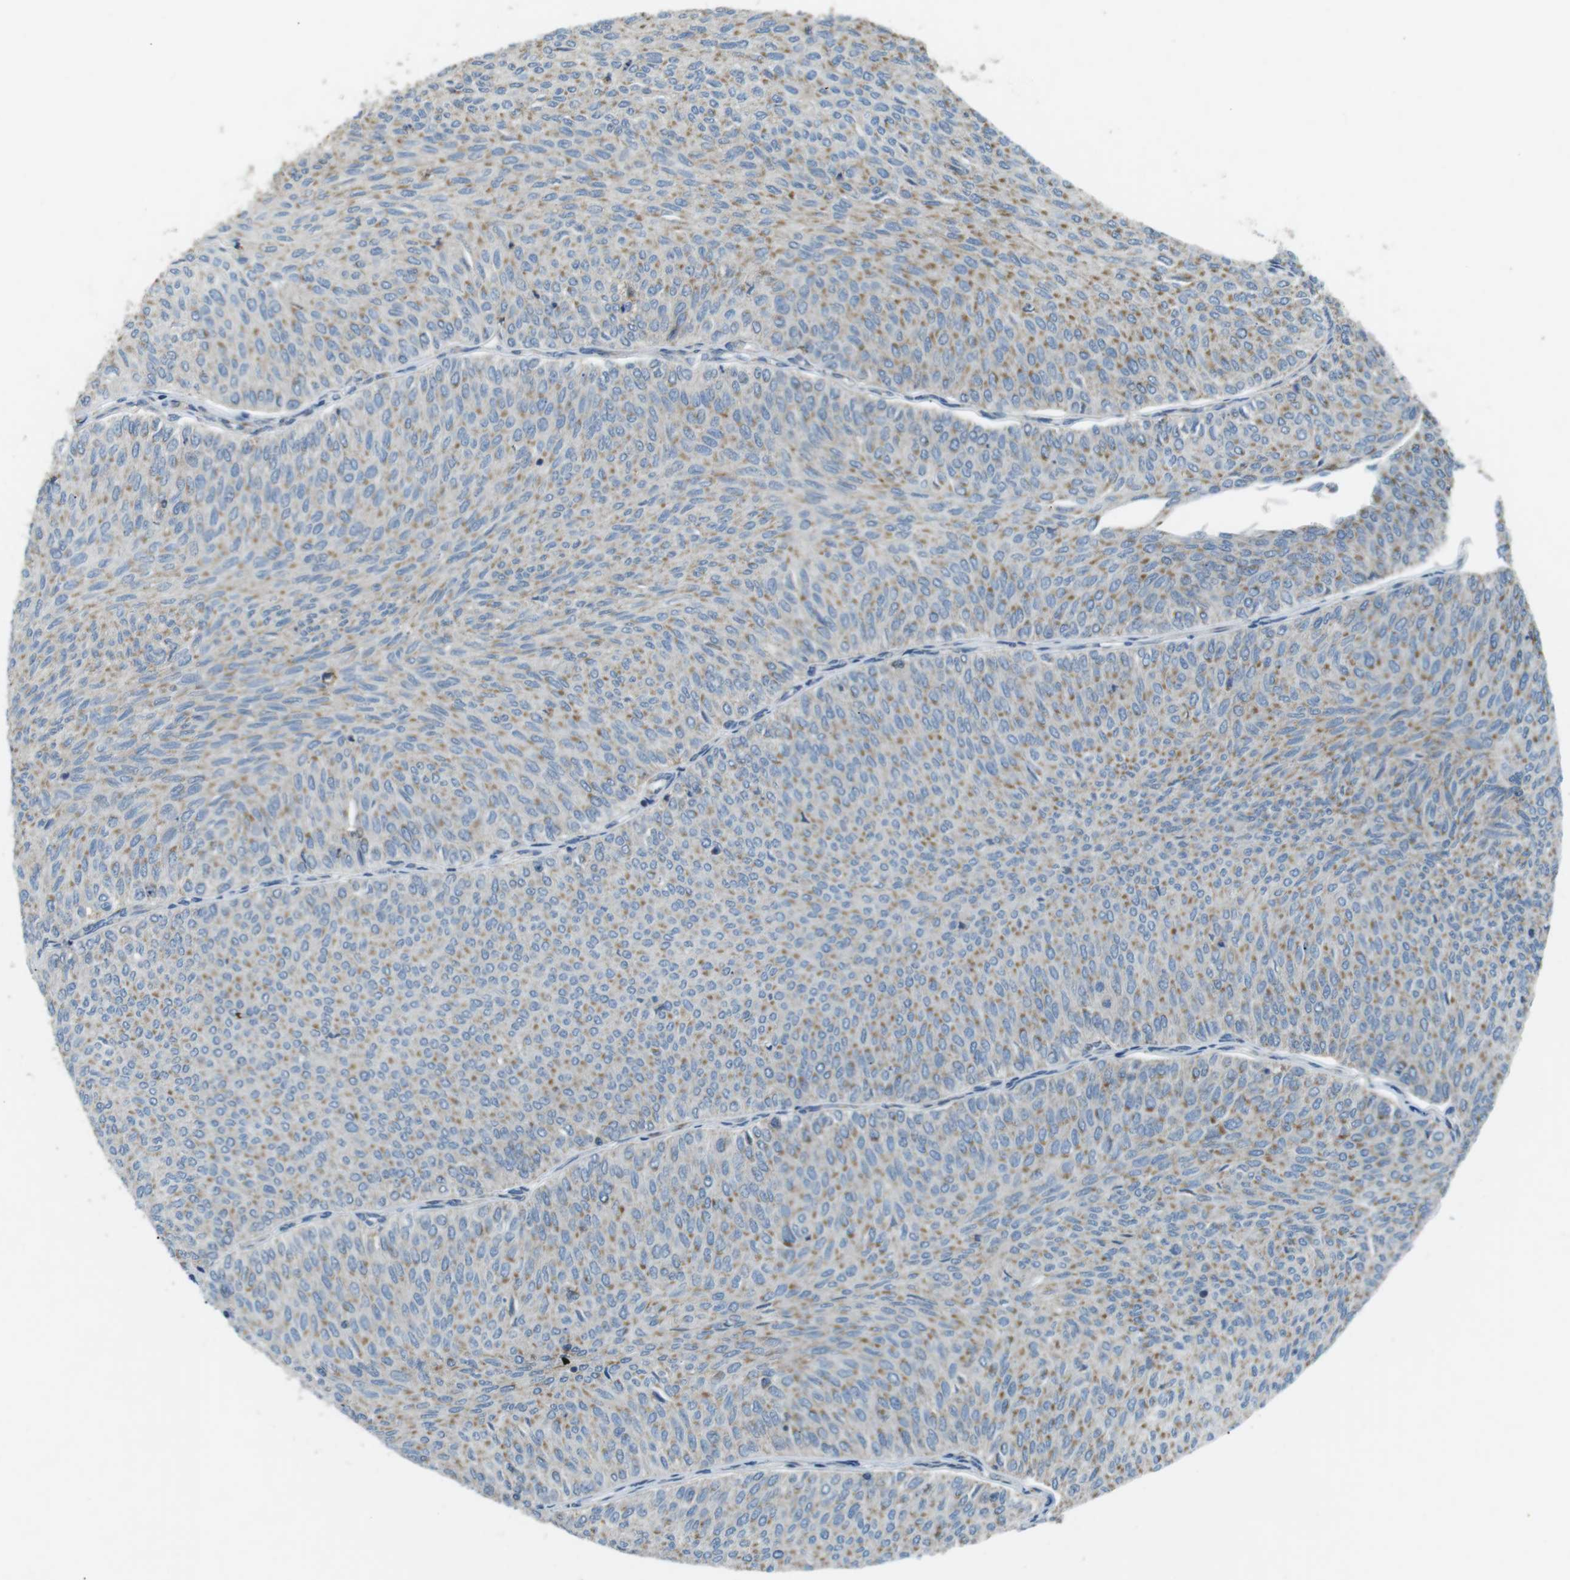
{"staining": {"intensity": "weak", "quantity": ">75%", "location": "cytoplasmic/membranous"}, "tissue": "urothelial cancer", "cell_type": "Tumor cells", "image_type": "cancer", "snomed": [{"axis": "morphology", "description": "Urothelial carcinoma, Low grade"}, {"axis": "topography", "description": "Urinary bladder"}], "caption": "Immunohistochemical staining of urothelial cancer displays low levels of weak cytoplasmic/membranous positivity in about >75% of tumor cells. The staining was performed using DAB to visualize the protein expression in brown, while the nuclei were stained in blue with hematoxylin (Magnification: 20x).", "gene": "BACE1", "patient": {"sex": "male", "age": 78}}